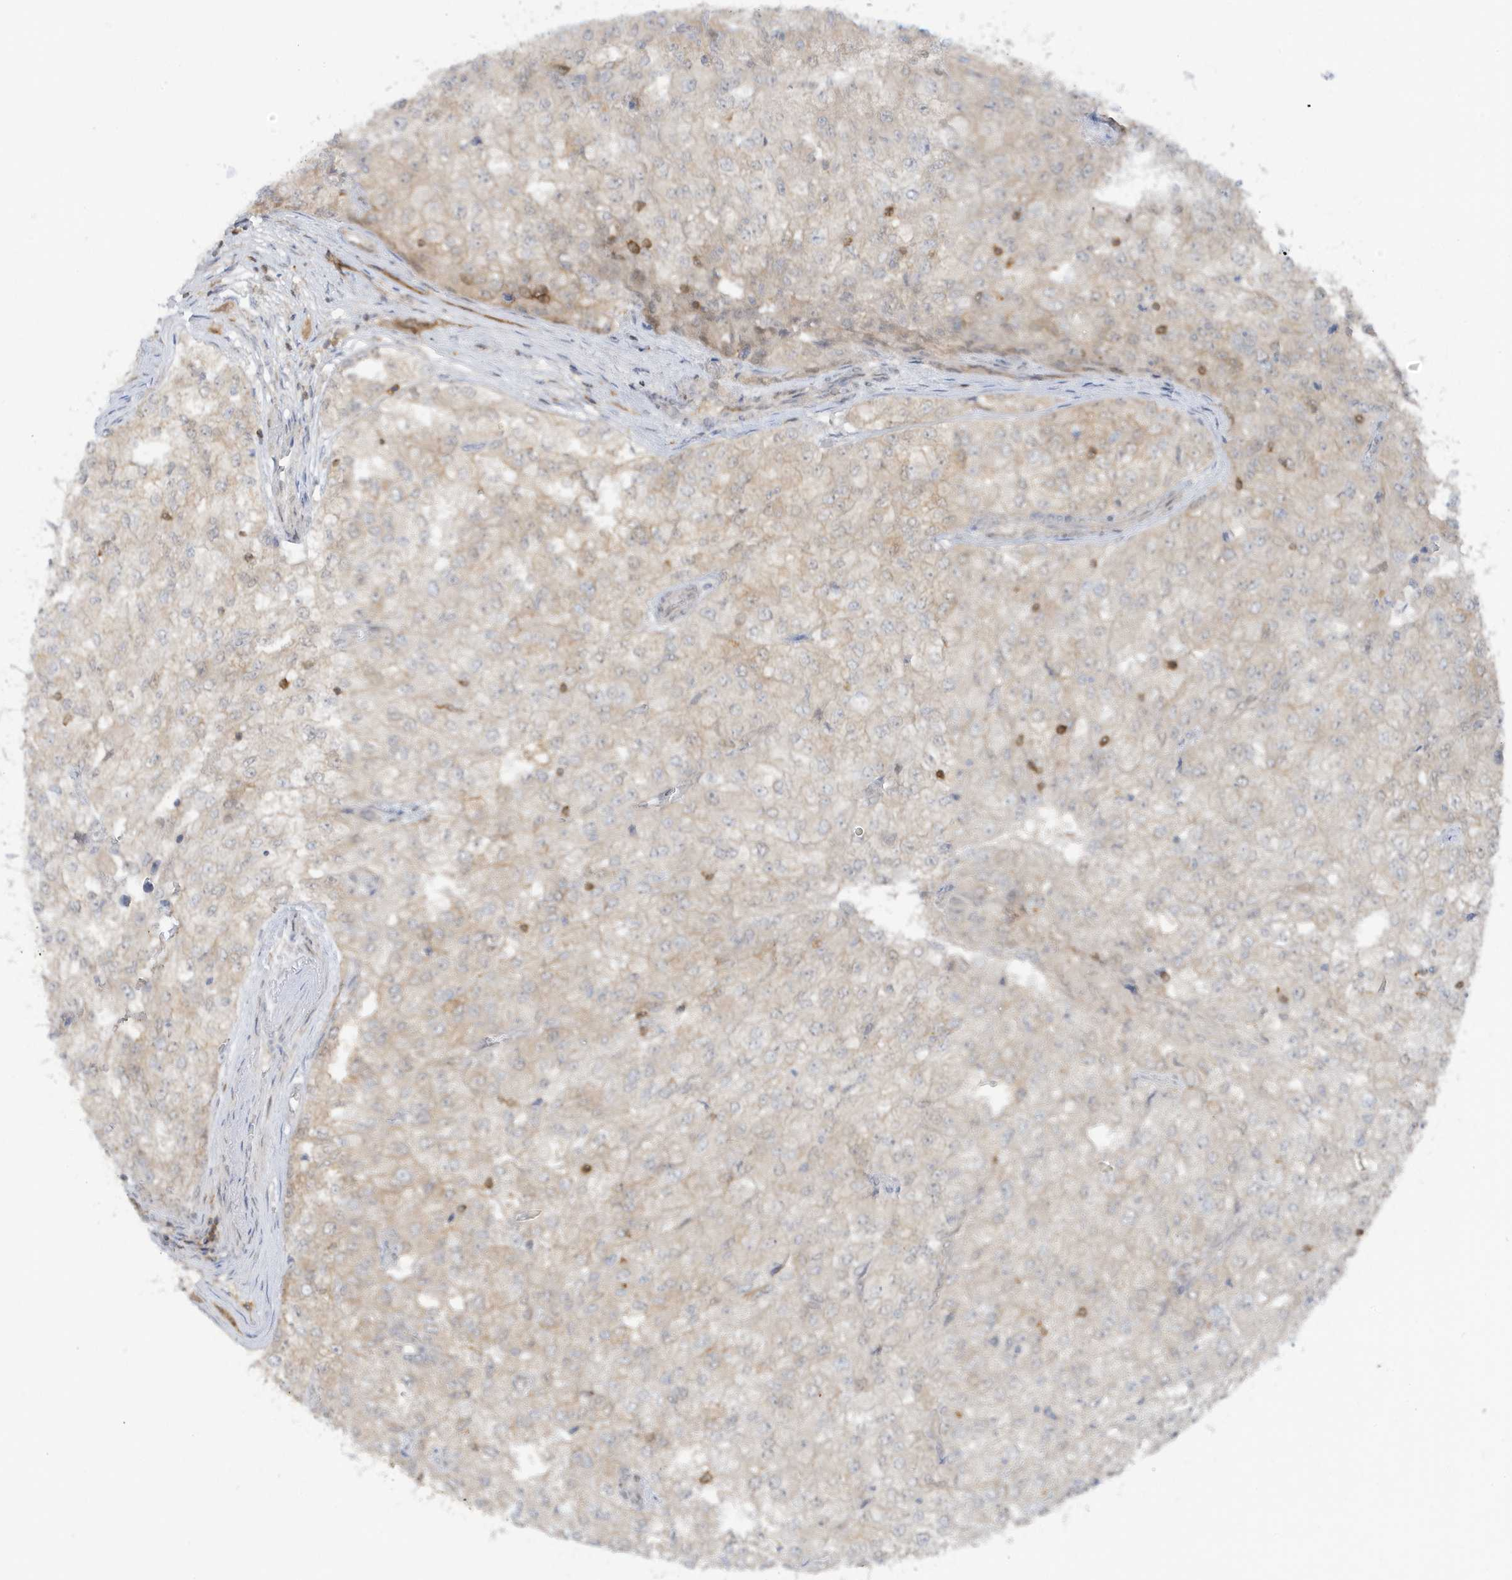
{"staining": {"intensity": "negative", "quantity": "none", "location": "none"}, "tissue": "renal cancer", "cell_type": "Tumor cells", "image_type": "cancer", "snomed": [{"axis": "morphology", "description": "Adenocarcinoma, NOS"}, {"axis": "topography", "description": "Kidney"}], "caption": "This is an IHC image of human renal cancer (adenocarcinoma). There is no positivity in tumor cells.", "gene": "OGA", "patient": {"sex": "female", "age": 54}}